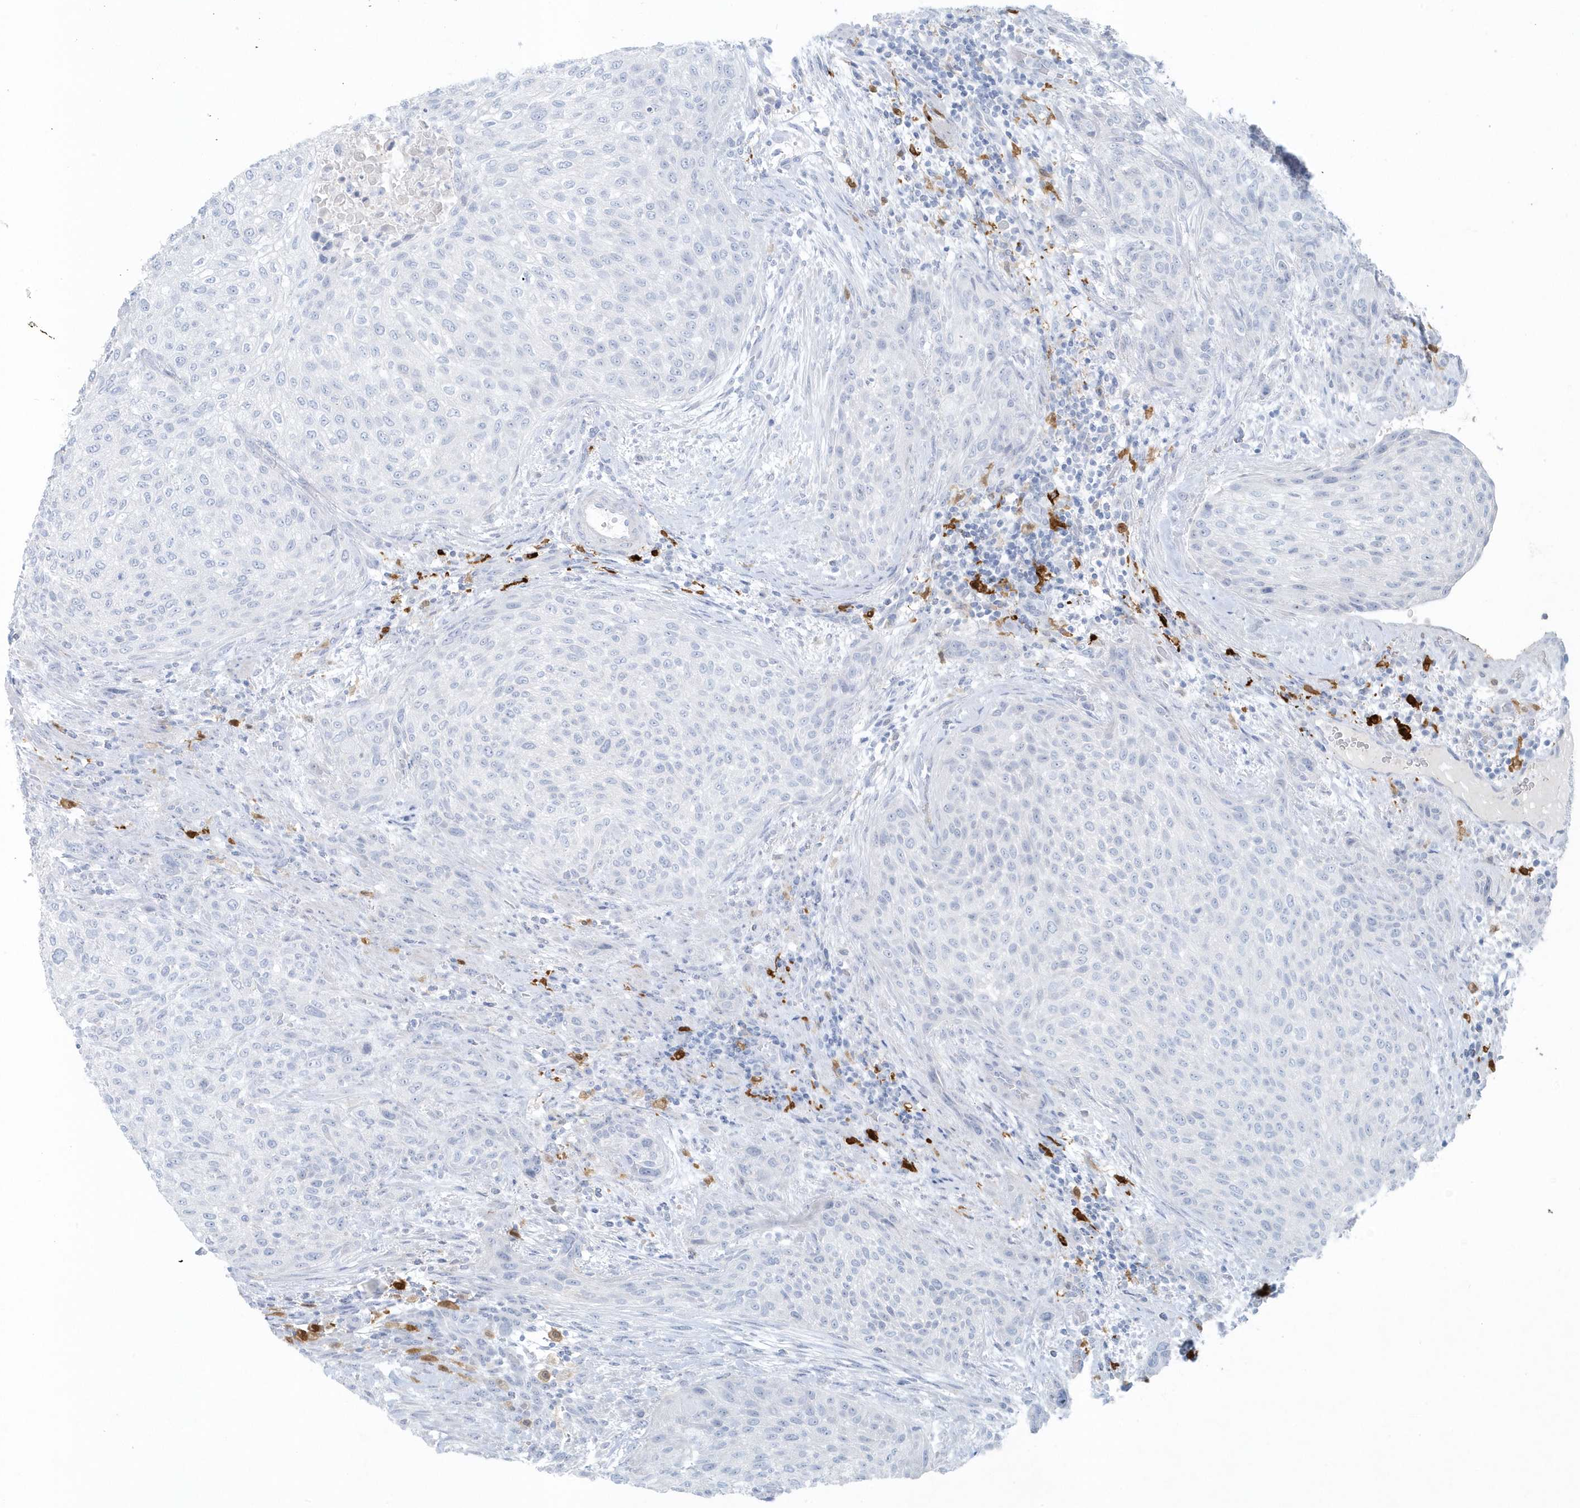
{"staining": {"intensity": "negative", "quantity": "none", "location": "none"}, "tissue": "urothelial cancer", "cell_type": "Tumor cells", "image_type": "cancer", "snomed": [{"axis": "morphology", "description": "Urothelial carcinoma, High grade"}, {"axis": "topography", "description": "Urinary bladder"}], "caption": "Tumor cells show no significant protein expression in urothelial cancer. (Immunohistochemistry (ihc), brightfield microscopy, high magnification).", "gene": "FAM98A", "patient": {"sex": "male", "age": 35}}